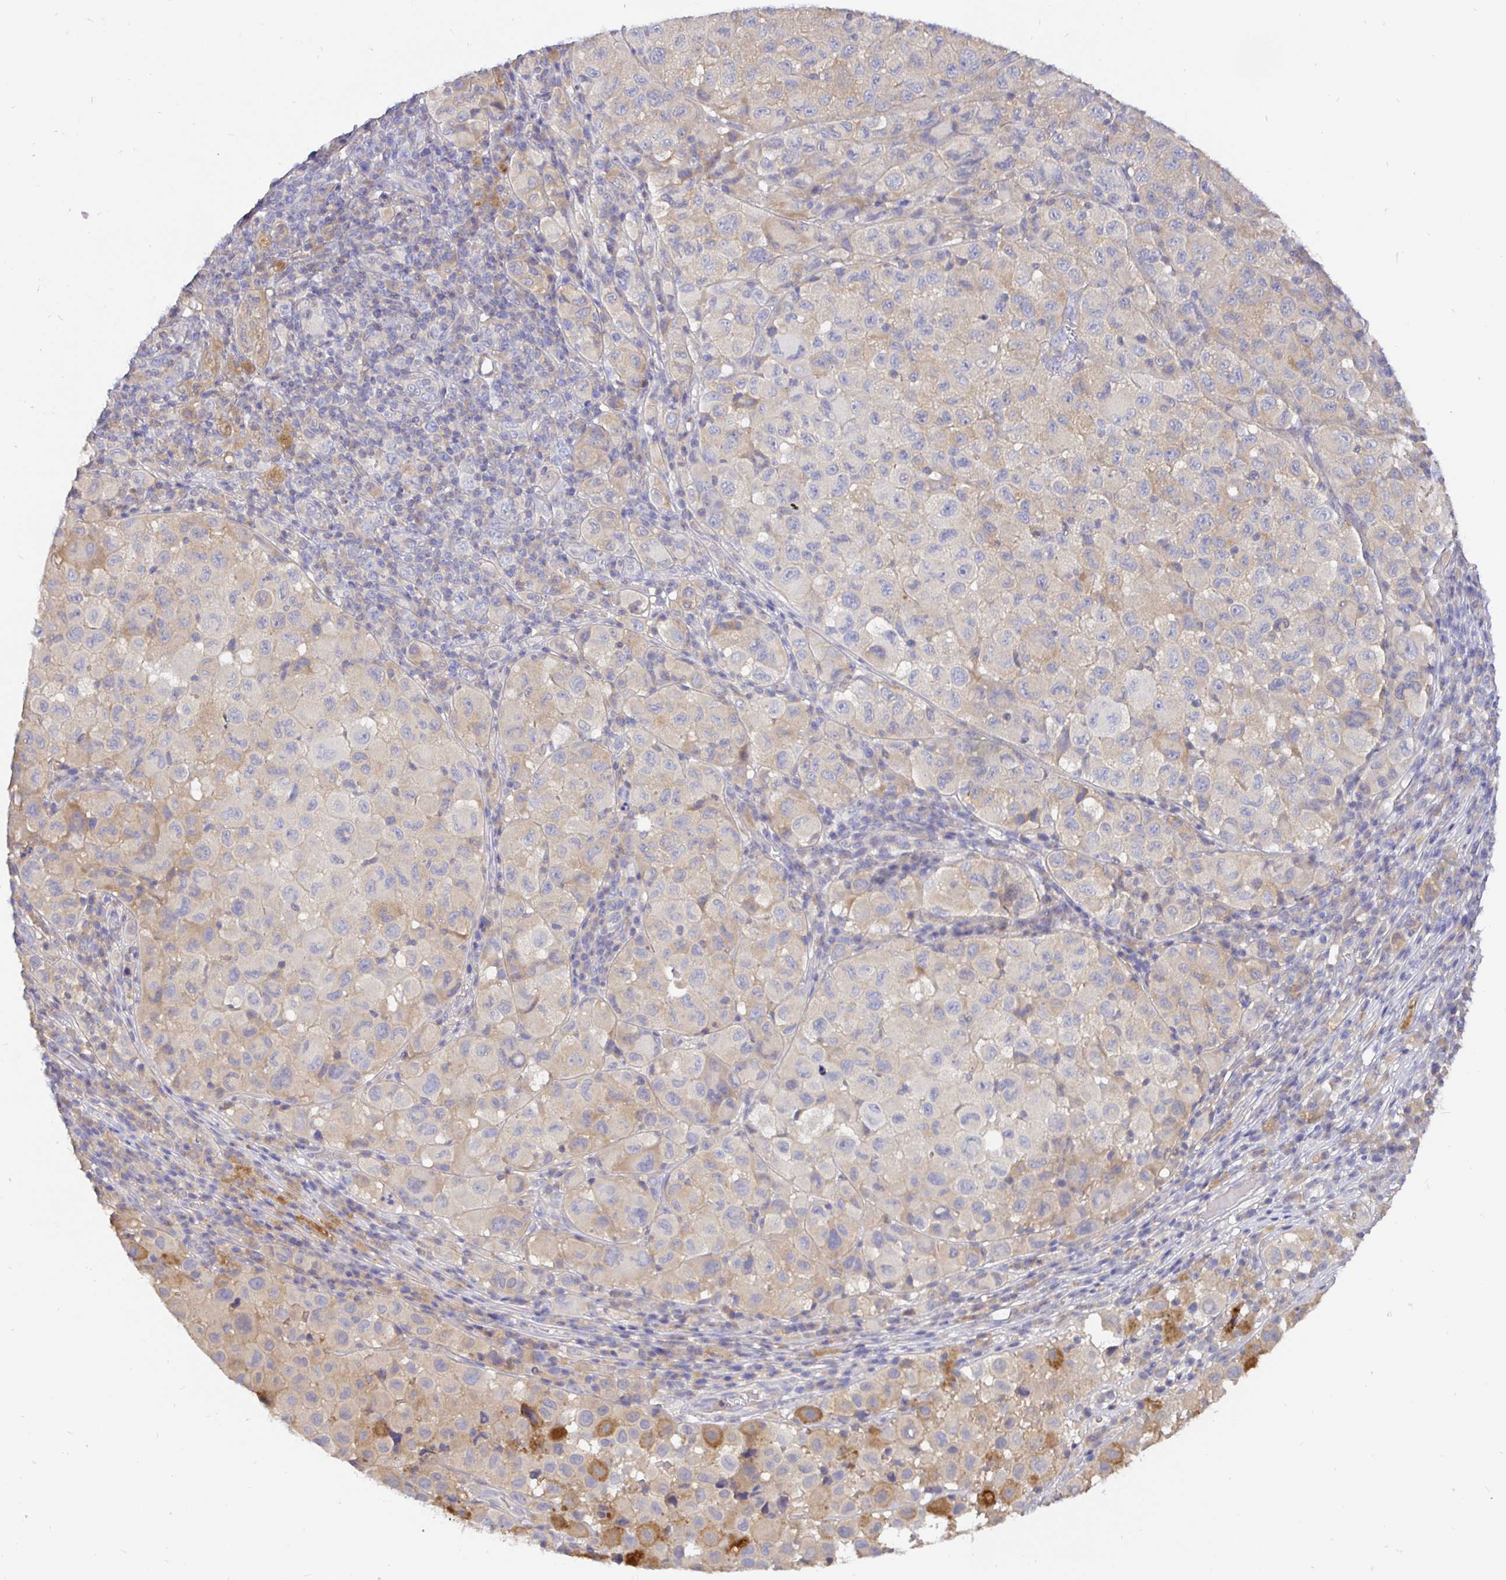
{"staining": {"intensity": "moderate", "quantity": "<25%", "location": "cytoplasmic/membranous"}, "tissue": "melanoma", "cell_type": "Tumor cells", "image_type": "cancer", "snomed": [{"axis": "morphology", "description": "Malignant melanoma, NOS"}, {"axis": "topography", "description": "Skin"}], "caption": "Malignant melanoma was stained to show a protein in brown. There is low levels of moderate cytoplasmic/membranous expression in about <25% of tumor cells.", "gene": "KIF21A", "patient": {"sex": "male", "age": 93}}